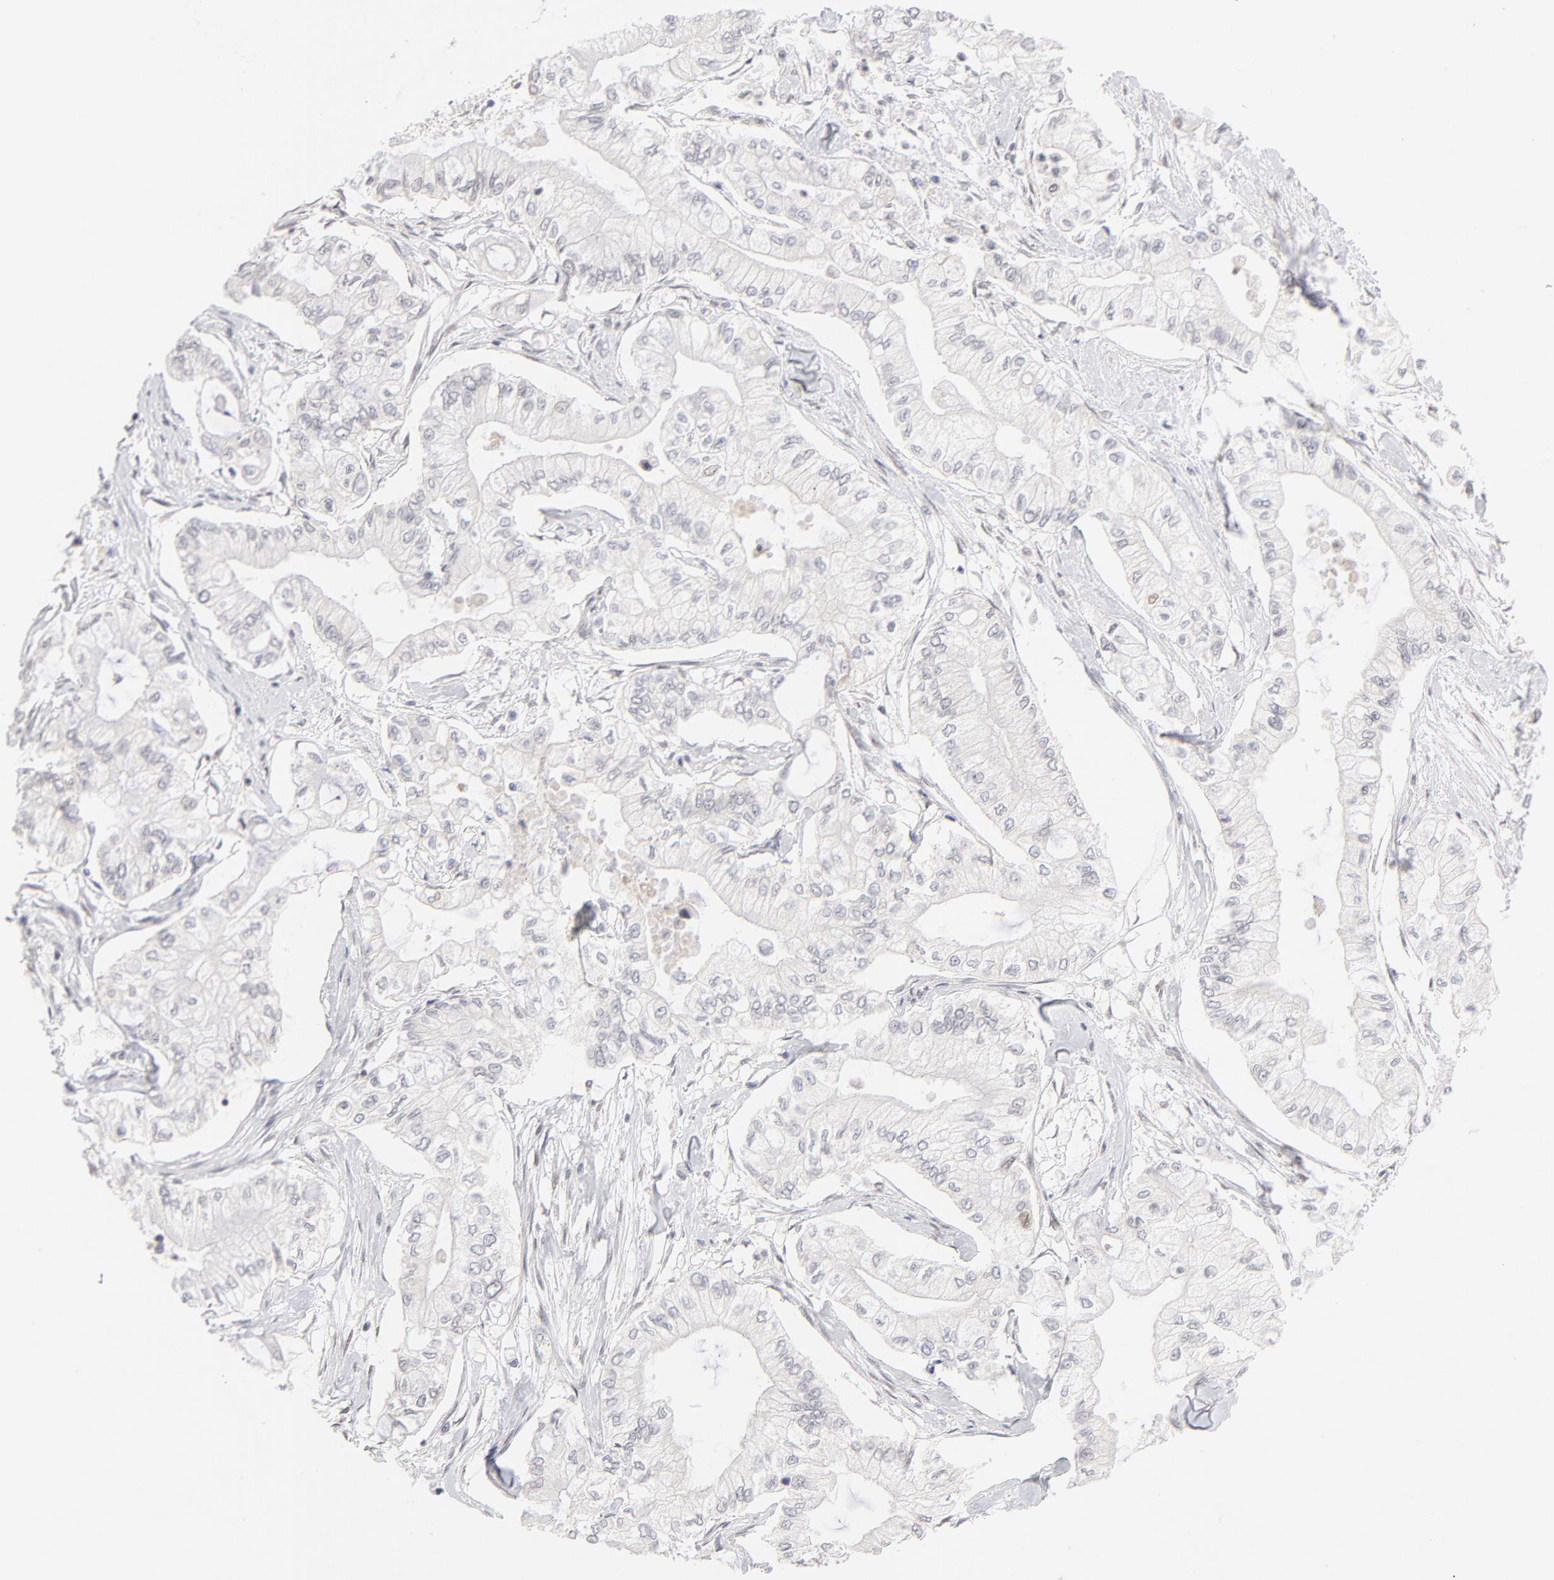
{"staining": {"intensity": "negative", "quantity": "none", "location": "none"}, "tissue": "pancreatic cancer", "cell_type": "Tumor cells", "image_type": "cancer", "snomed": [{"axis": "morphology", "description": "Adenocarcinoma, NOS"}, {"axis": "topography", "description": "Pancreas"}], "caption": "A photomicrograph of human pancreatic cancer is negative for staining in tumor cells.", "gene": "PBX3", "patient": {"sex": "male", "age": 79}}